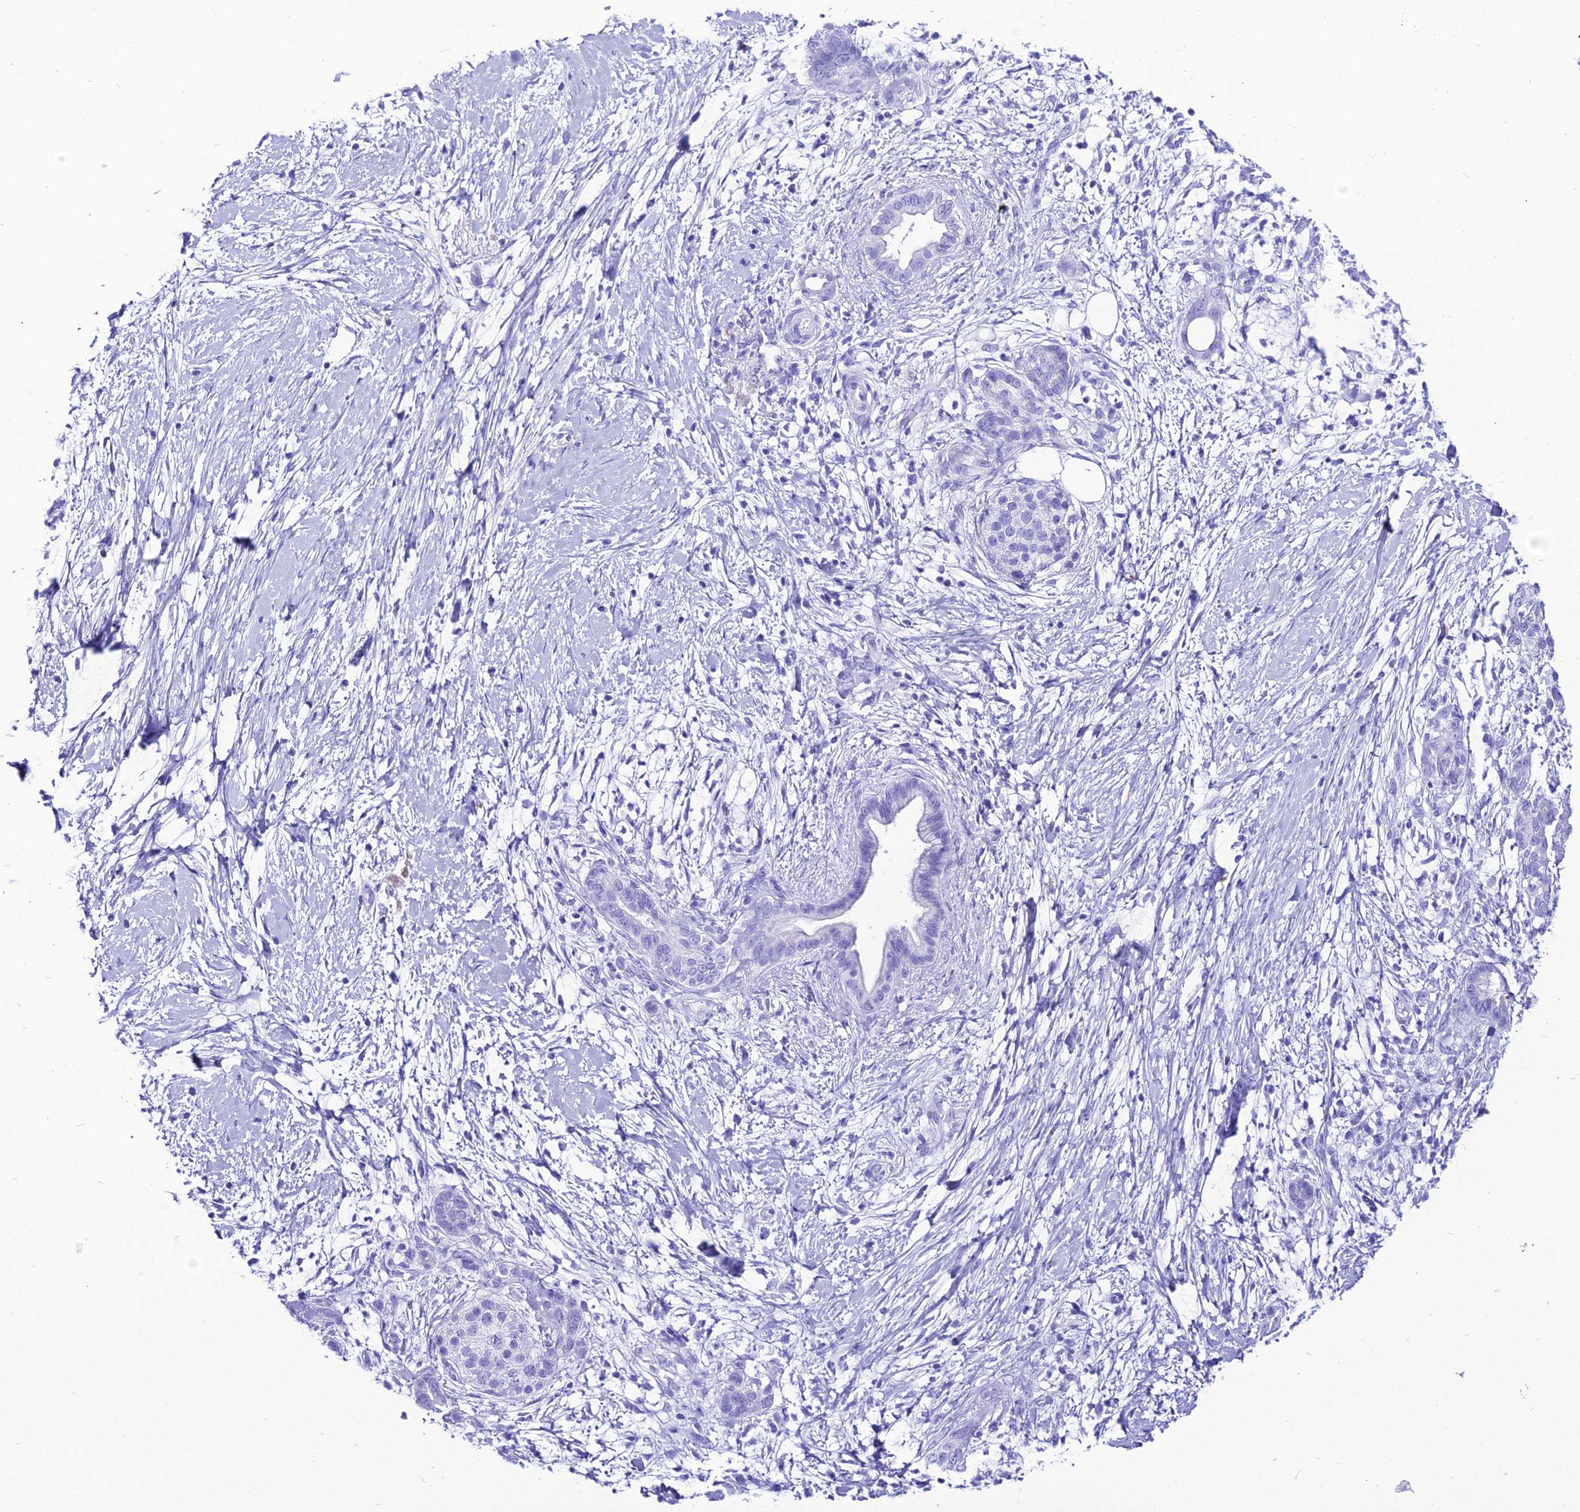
{"staining": {"intensity": "negative", "quantity": "none", "location": "none"}, "tissue": "pancreatic cancer", "cell_type": "Tumor cells", "image_type": "cancer", "snomed": [{"axis": "morphology", "description": "Adenocarcinoma, NOS"}, {"axis": "topography", "description": "Pancreas"}], "caption": "Immunohistochemistry of adenocarcinoma (pancreatic) demonstrates no staining in tumor cells.", "gene": "PNMA5", "patient": {"sex": "male", "age": 58}}